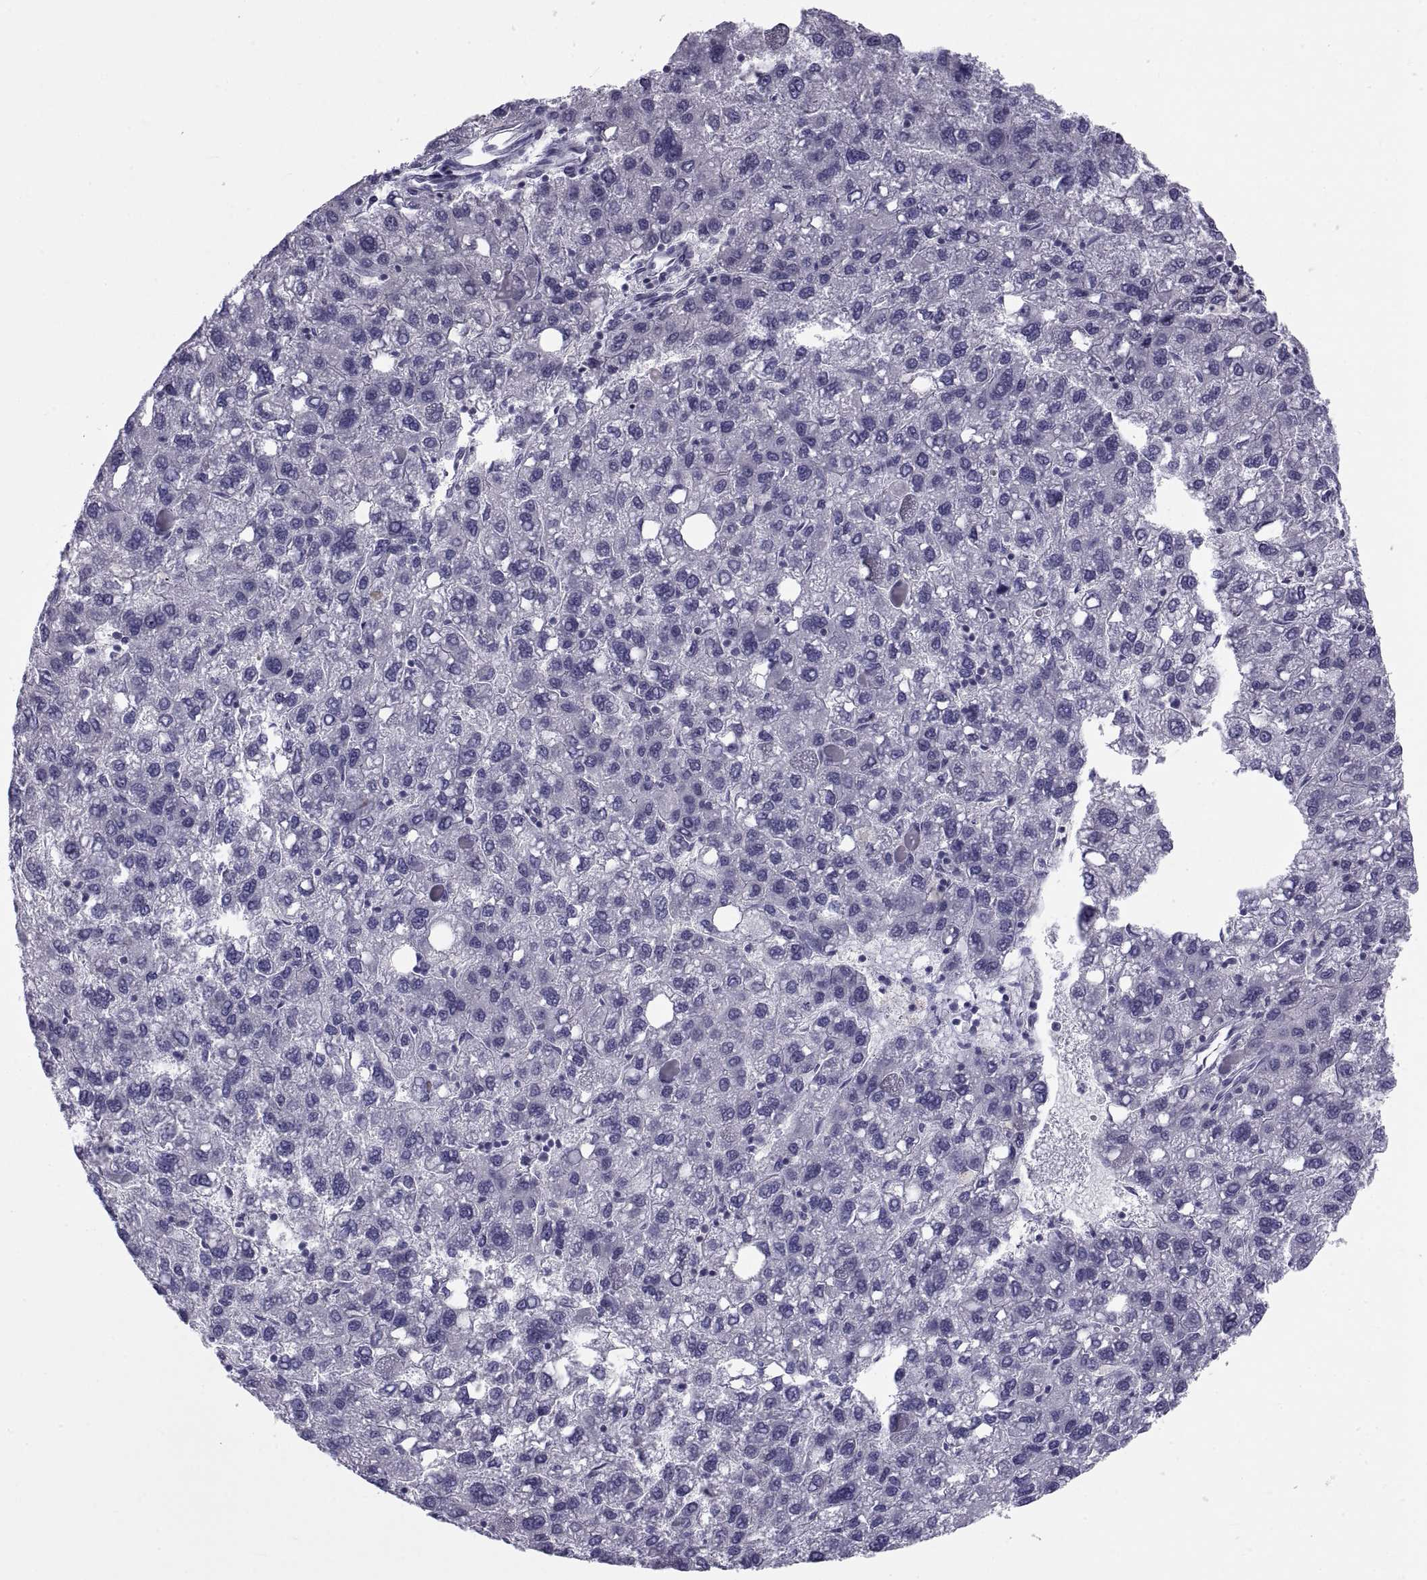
{"staining": {"intensity": "negative", "quantity": "none", "location": "none"}, "tissue": "liver cancer", "cell_type": "Tumor cells", "image_type": "cancer", "snomed": [{"axis": "morphology", "description": "Carcinoma, Hepatocellular, NOS"}, {"axis": "topography", "description": "Liver"}], "caption": "The micrograph displays no staining of tumor cells in liver cancer.", "gene": "NPTX2", "patient": {"sex": "female", "age": 82}}